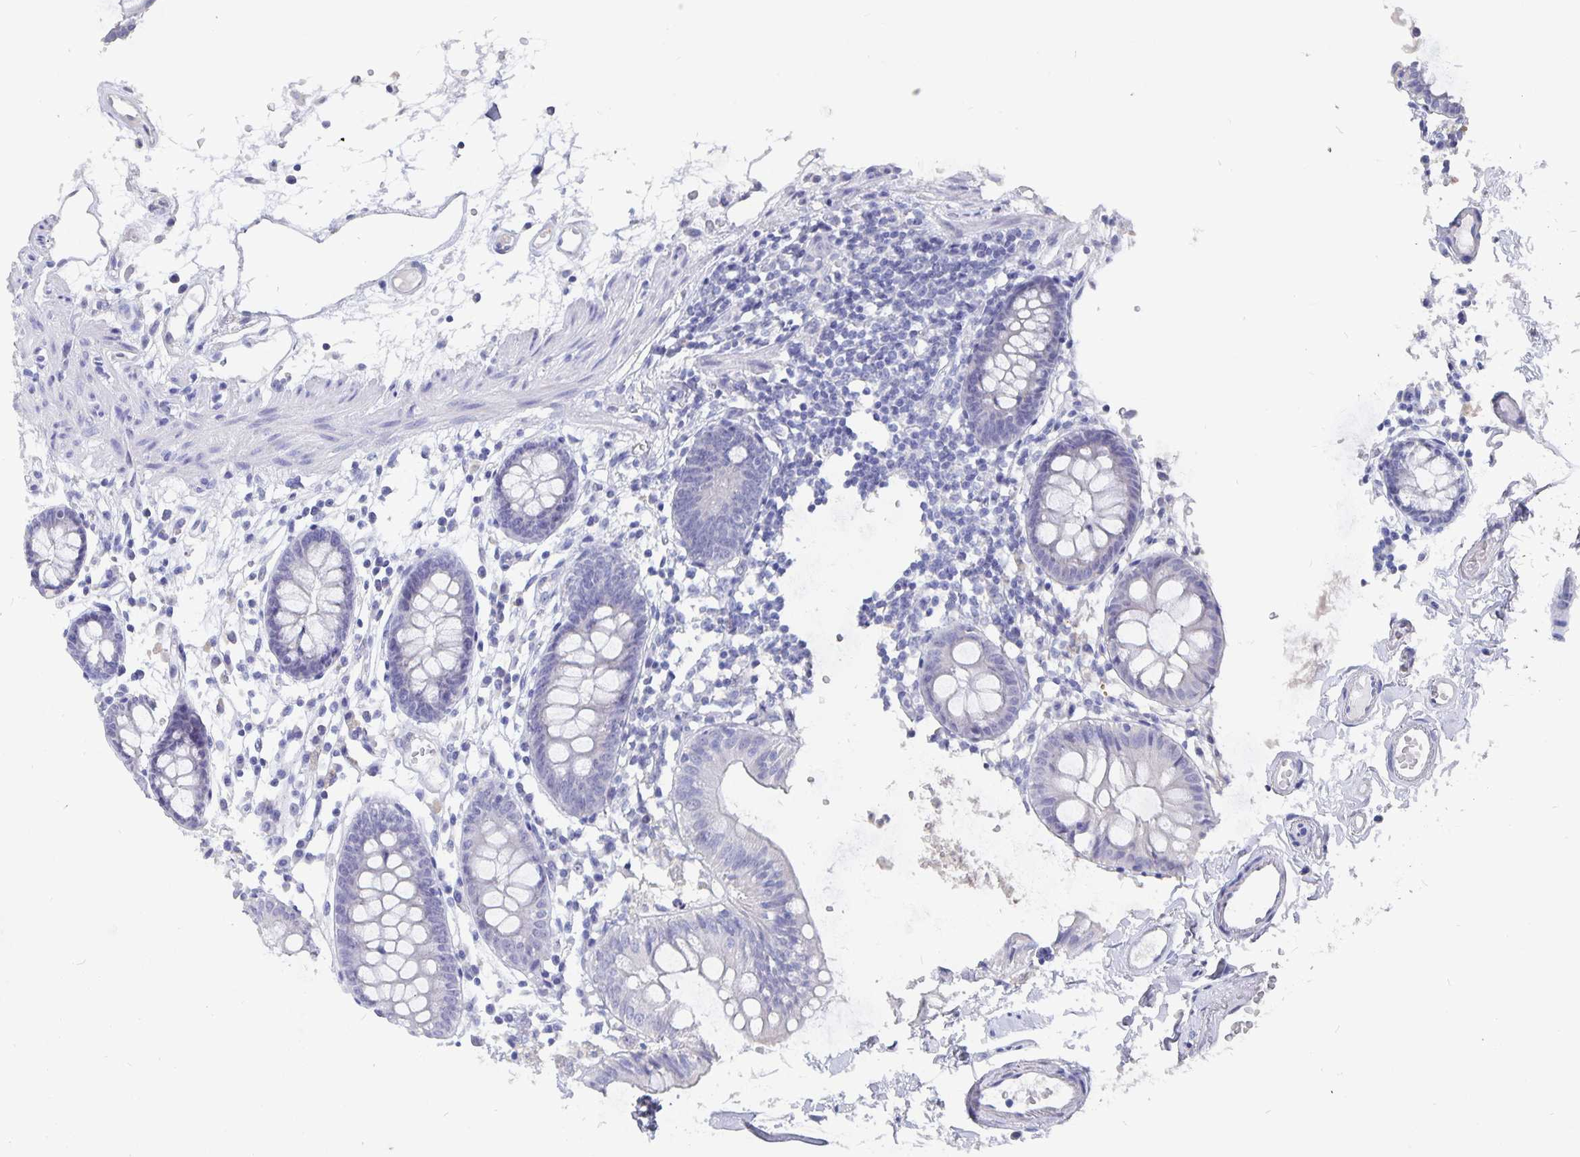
{"staining": {"intensity": "negative", "quantity": "none", "location": "none"}, "tissue": "colon", "cell_type": "Endothelial cells", "image_type": "normal", "snomed": [{"axis": "morphology", "description": "Normal tissue, NOS"}, {"axis": "topography", "description": "Colon"}], "caption": "High power microscopy photomicrograph of an IHC image of normal colon, revealing no significant expression in endothelial cells. (IHC, brightfield microscopy, high magnification).", "gene": "SMOC1", "patient": {"sex": "female", "age": 84}}